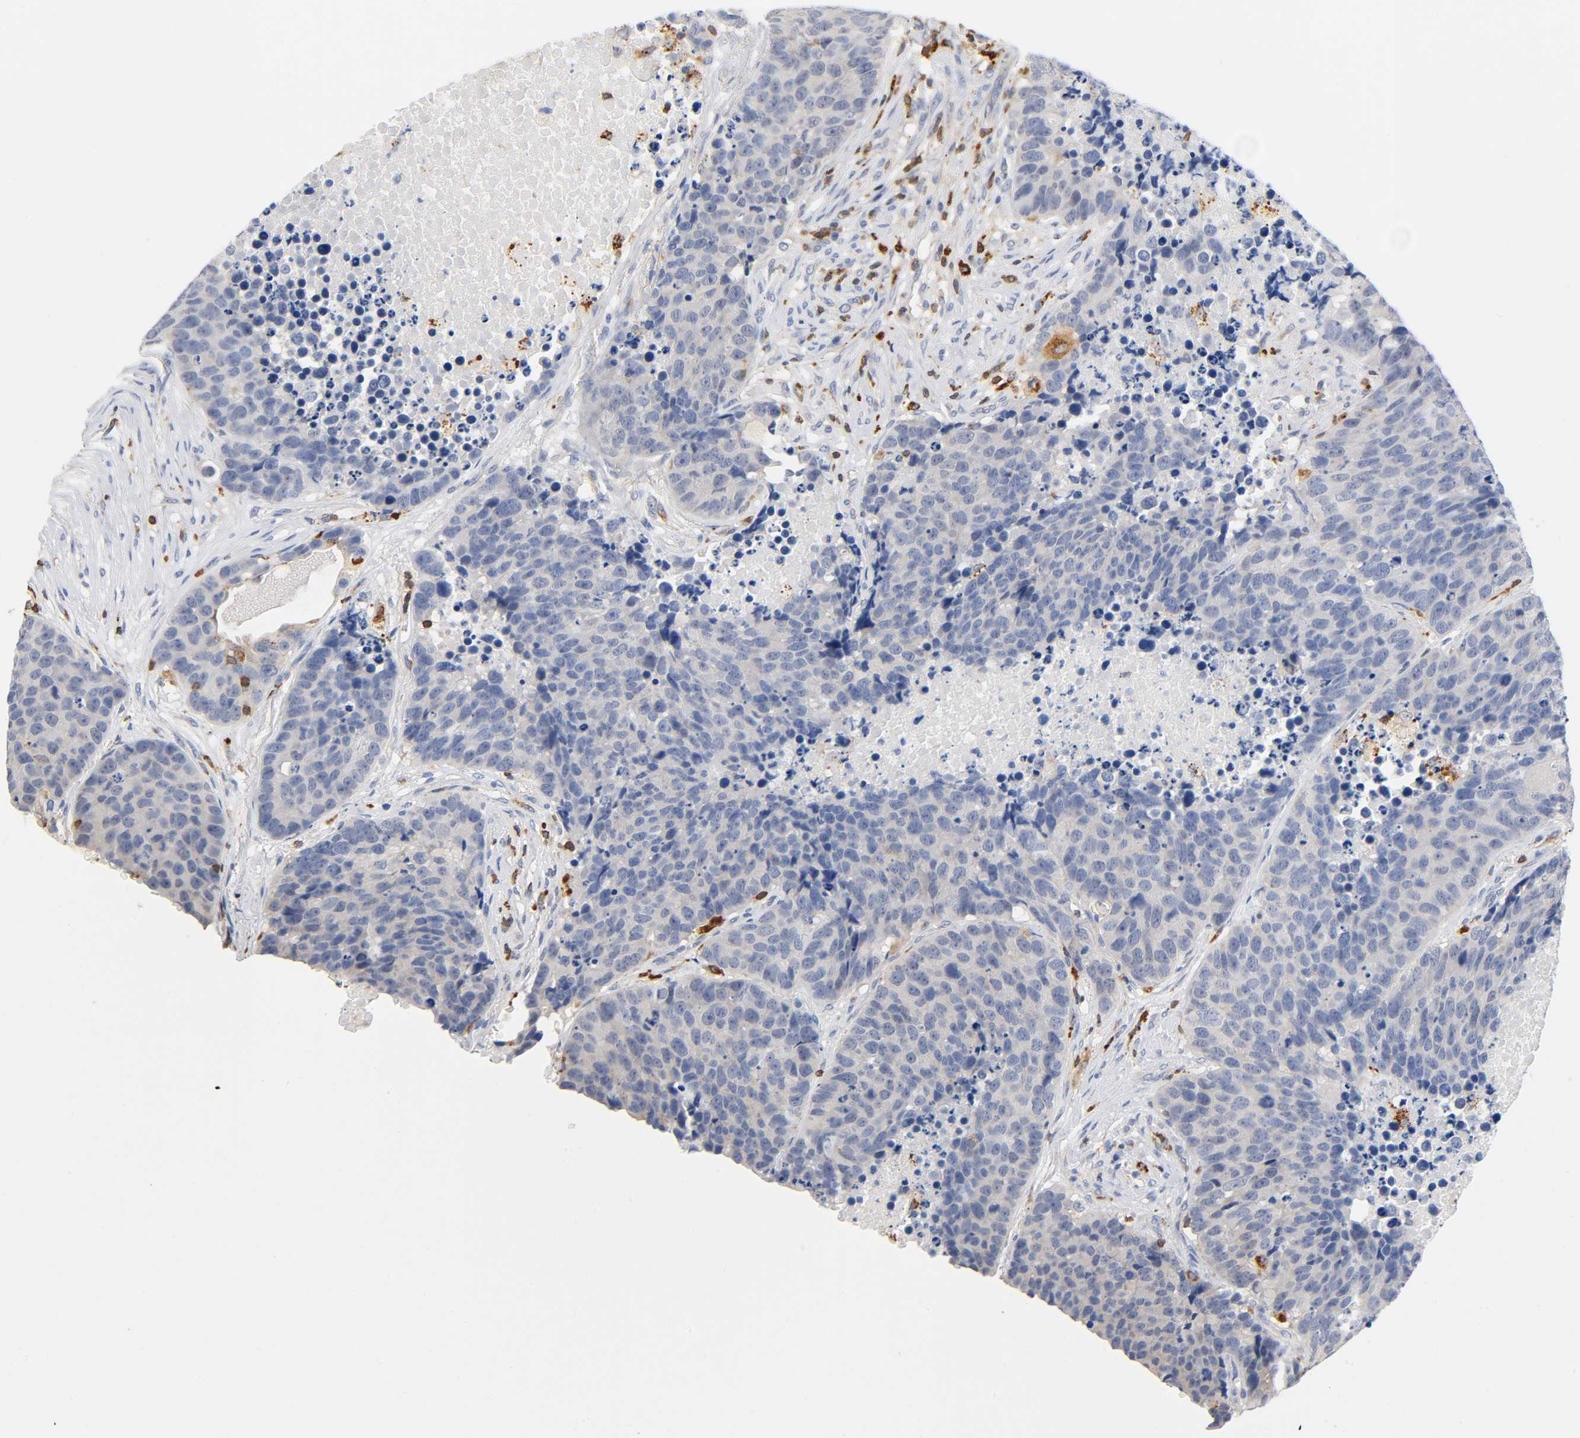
{"staining": {"intensity": "negative", "quantity": "none", "location": "none"}, "tissue": "carcinoid", "cell_type": "Tumor cells", "image_type": "cancer", "snomed": [{"axis": "morphology", "description": "Carcinoid, malignant, NOS"}, {"axis": "topography", "description": "Lung"}], "caption": "DAB (3,3'-diaminobenzidine) immunohistochemical staining of carcinoid demonstrates no significant expression in tumor cells. (Brightfield microscopy of DAB IHC at high magnification).", "gene": "UCKL1", "patient": {"sex": "male", "age": 60}}